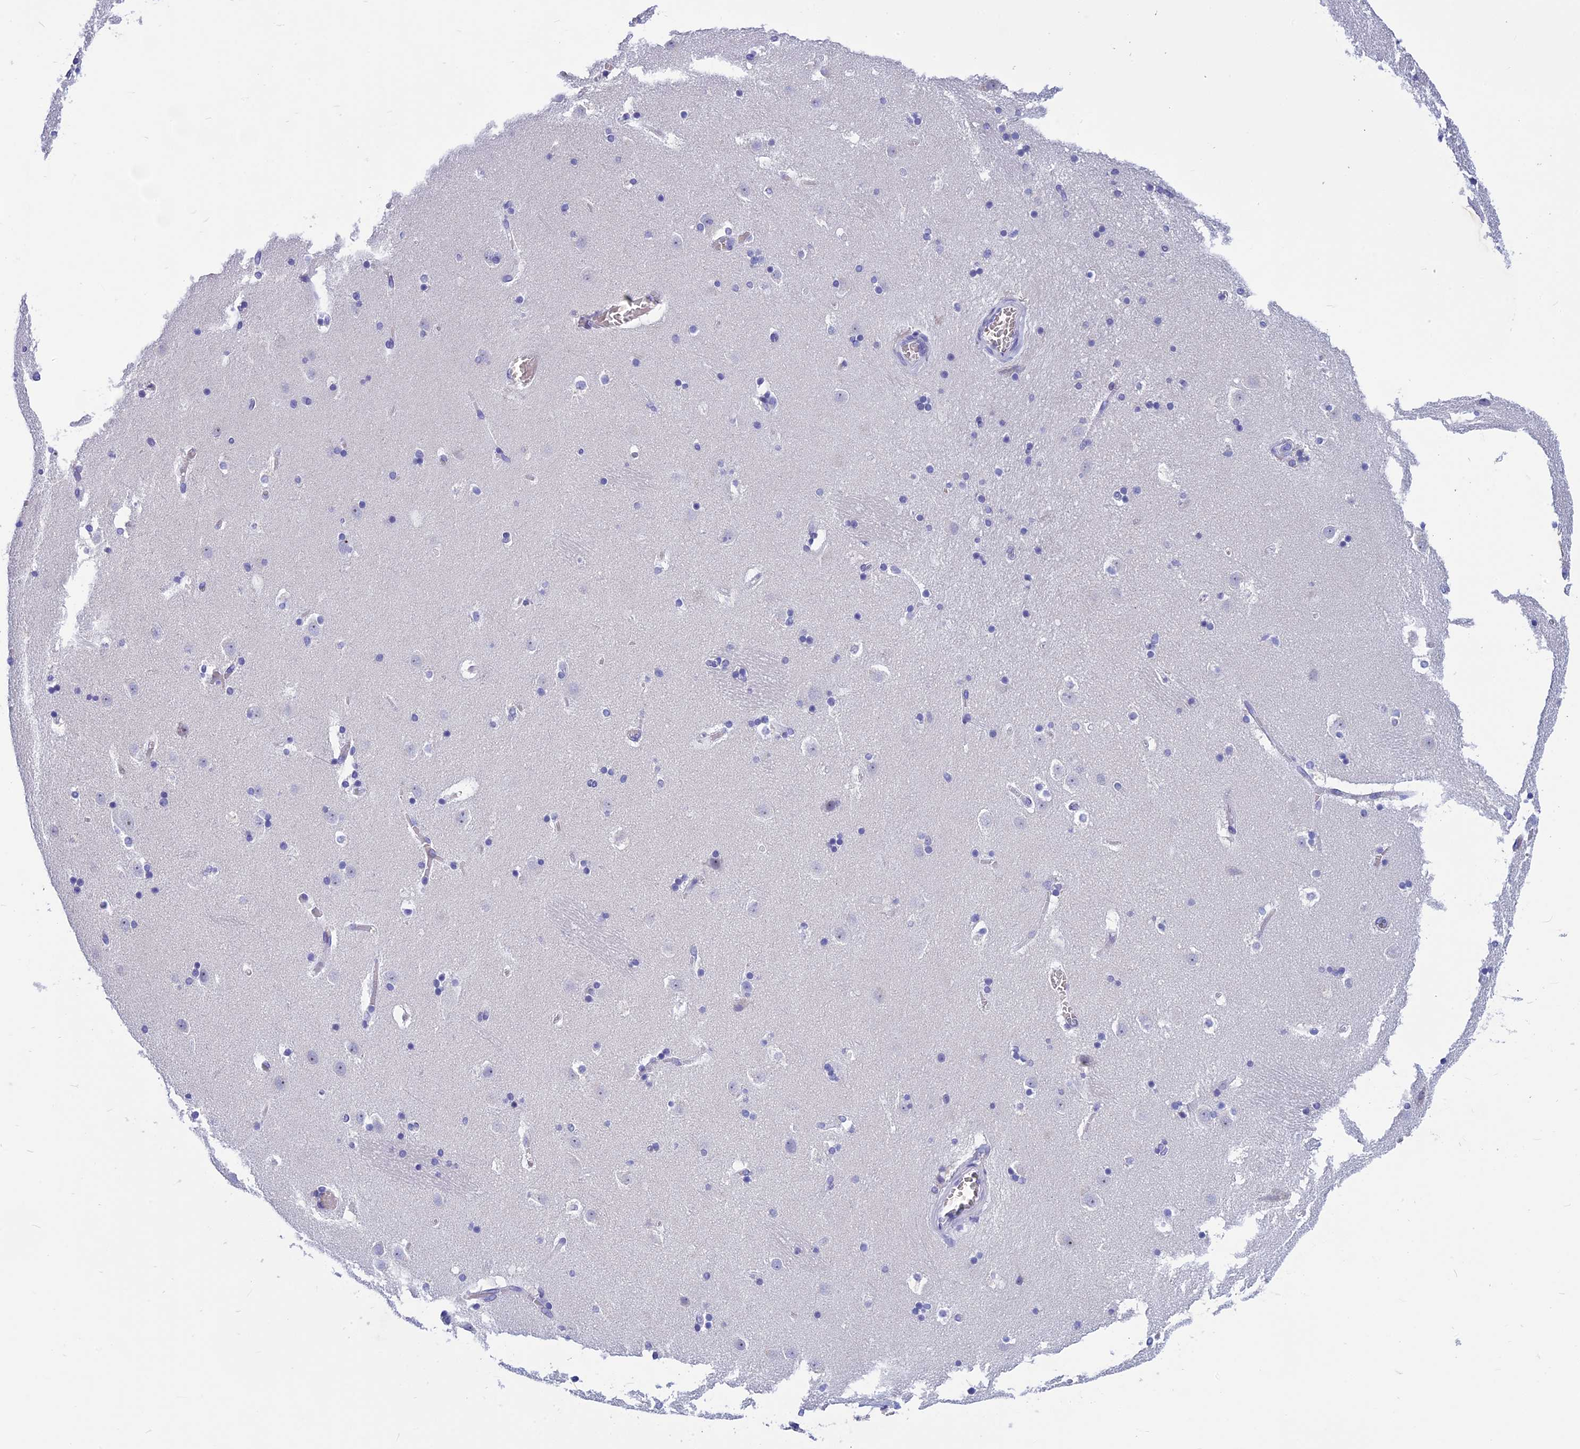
{"staining": {"intensity": "negative", "quantity": "none", "location": "none"}, "tissue": "caudate", "cell_type": "Glial cells", "image_type": "normal", "snomed": [{"axis": "morphology", "description": "Normal tissue, NOS"}, {"axis": "topography", "description": "Lateral ventricle wall"}], "caption": "DAB immunohistochemical staining of benign human caudate exhibits no significant staining in glial cells. (DAB IHC visualized using brightfield microscopy, high magnification).", "gene": "KNOP1", "patient": {"sex": "male", "age": 45}}